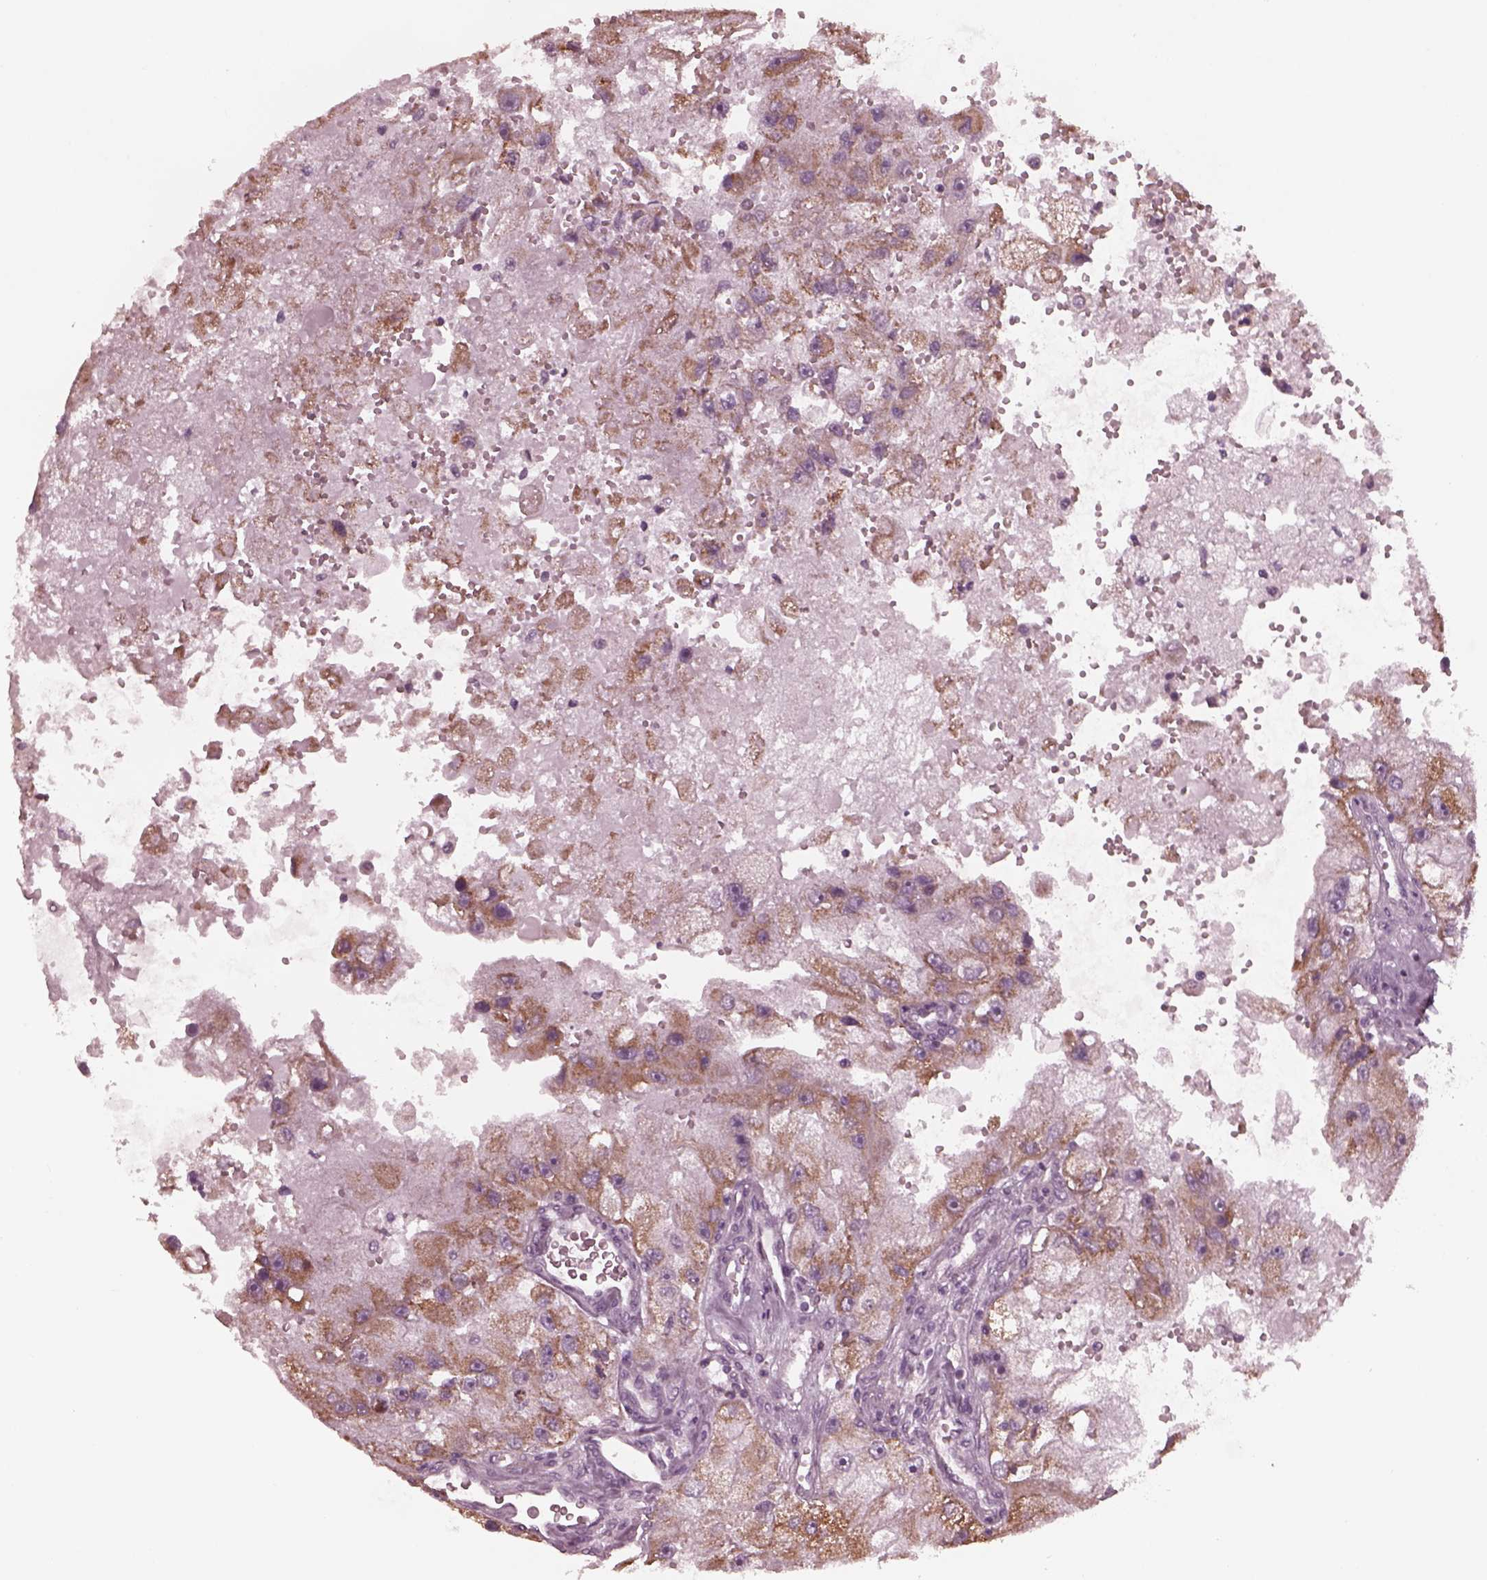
{"staining": {"intensity": "moderate", "quantity": "25%-75%", "location": "cytoplasmic/membranous"}, "tissue": "renal cancer", "cell_type": "Tumor cells", "image_type": "cancer", "snomed": [{"axis": "morphology", "description": "Adenocarcinoma, NOS"}, {"axis": "topography", "description": "Kidney"}], "caption": "A brown stain labels moderate cytoplasmic/membranous positivity of a protein in human adenocarcinoma (renal) tumor cells.", "gene": "CELSR3", "patient": {"sex": "male", "age": 63}}